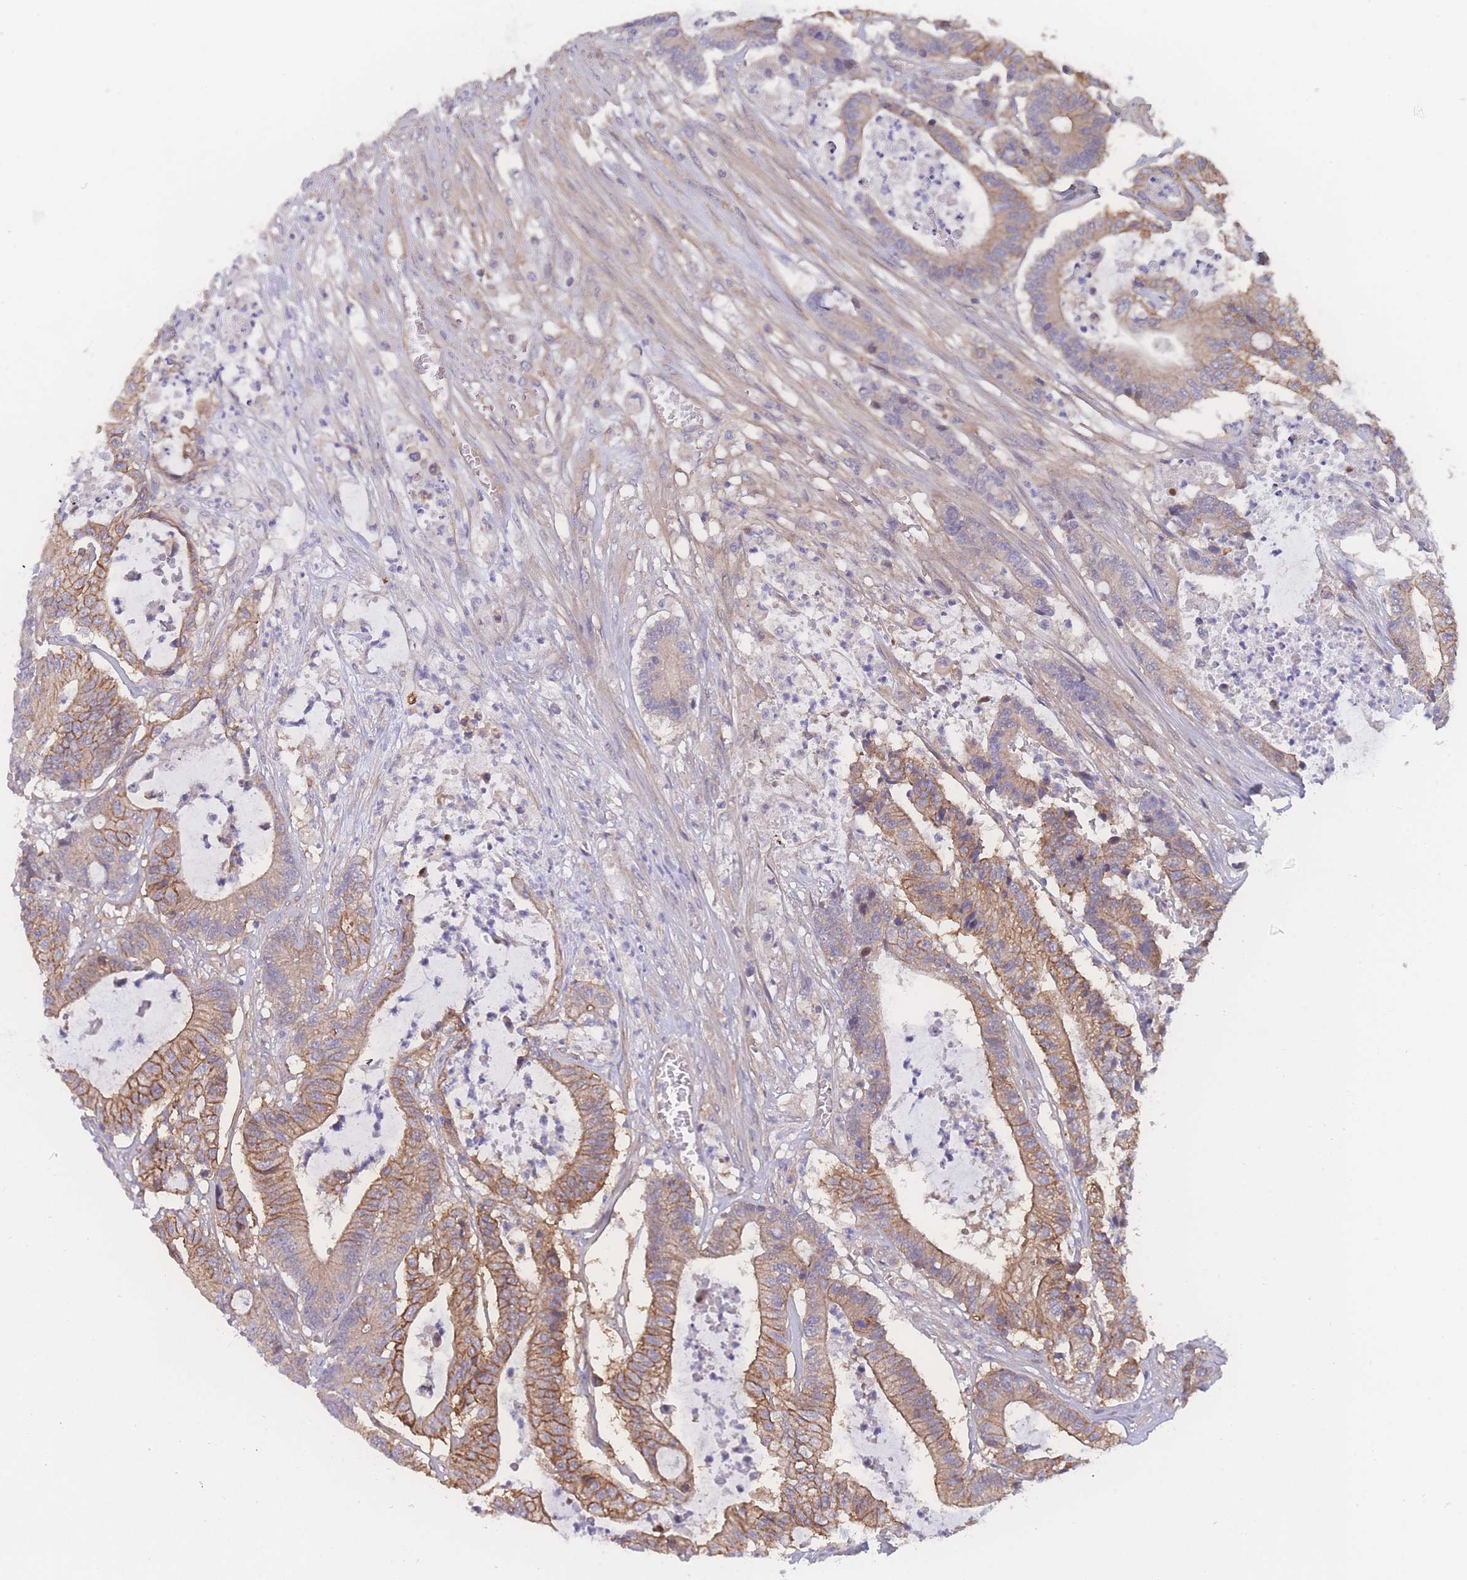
{"staining": {"intensity": "moderate", "quantity": ">75%", "location": "cytoplasmic/membranous"}, "tissue": "colorectal cancer", "cell_type": "Tumor cells", "image_type": "cancer", "snomed": [{"axis": "morphology", "description": "Adenocarcinoma, NOS"}, {"axis": "topography", "description": "Colon"}], "caption": "Colorectal cancer (adenocarcinoma) stained with a brown dye shows moderate cytoplasmic/membranous positive positivity in about >75% of tumor cells.", "gene": "CFAP97", "patient": {"sex": "female", "age": 84}}